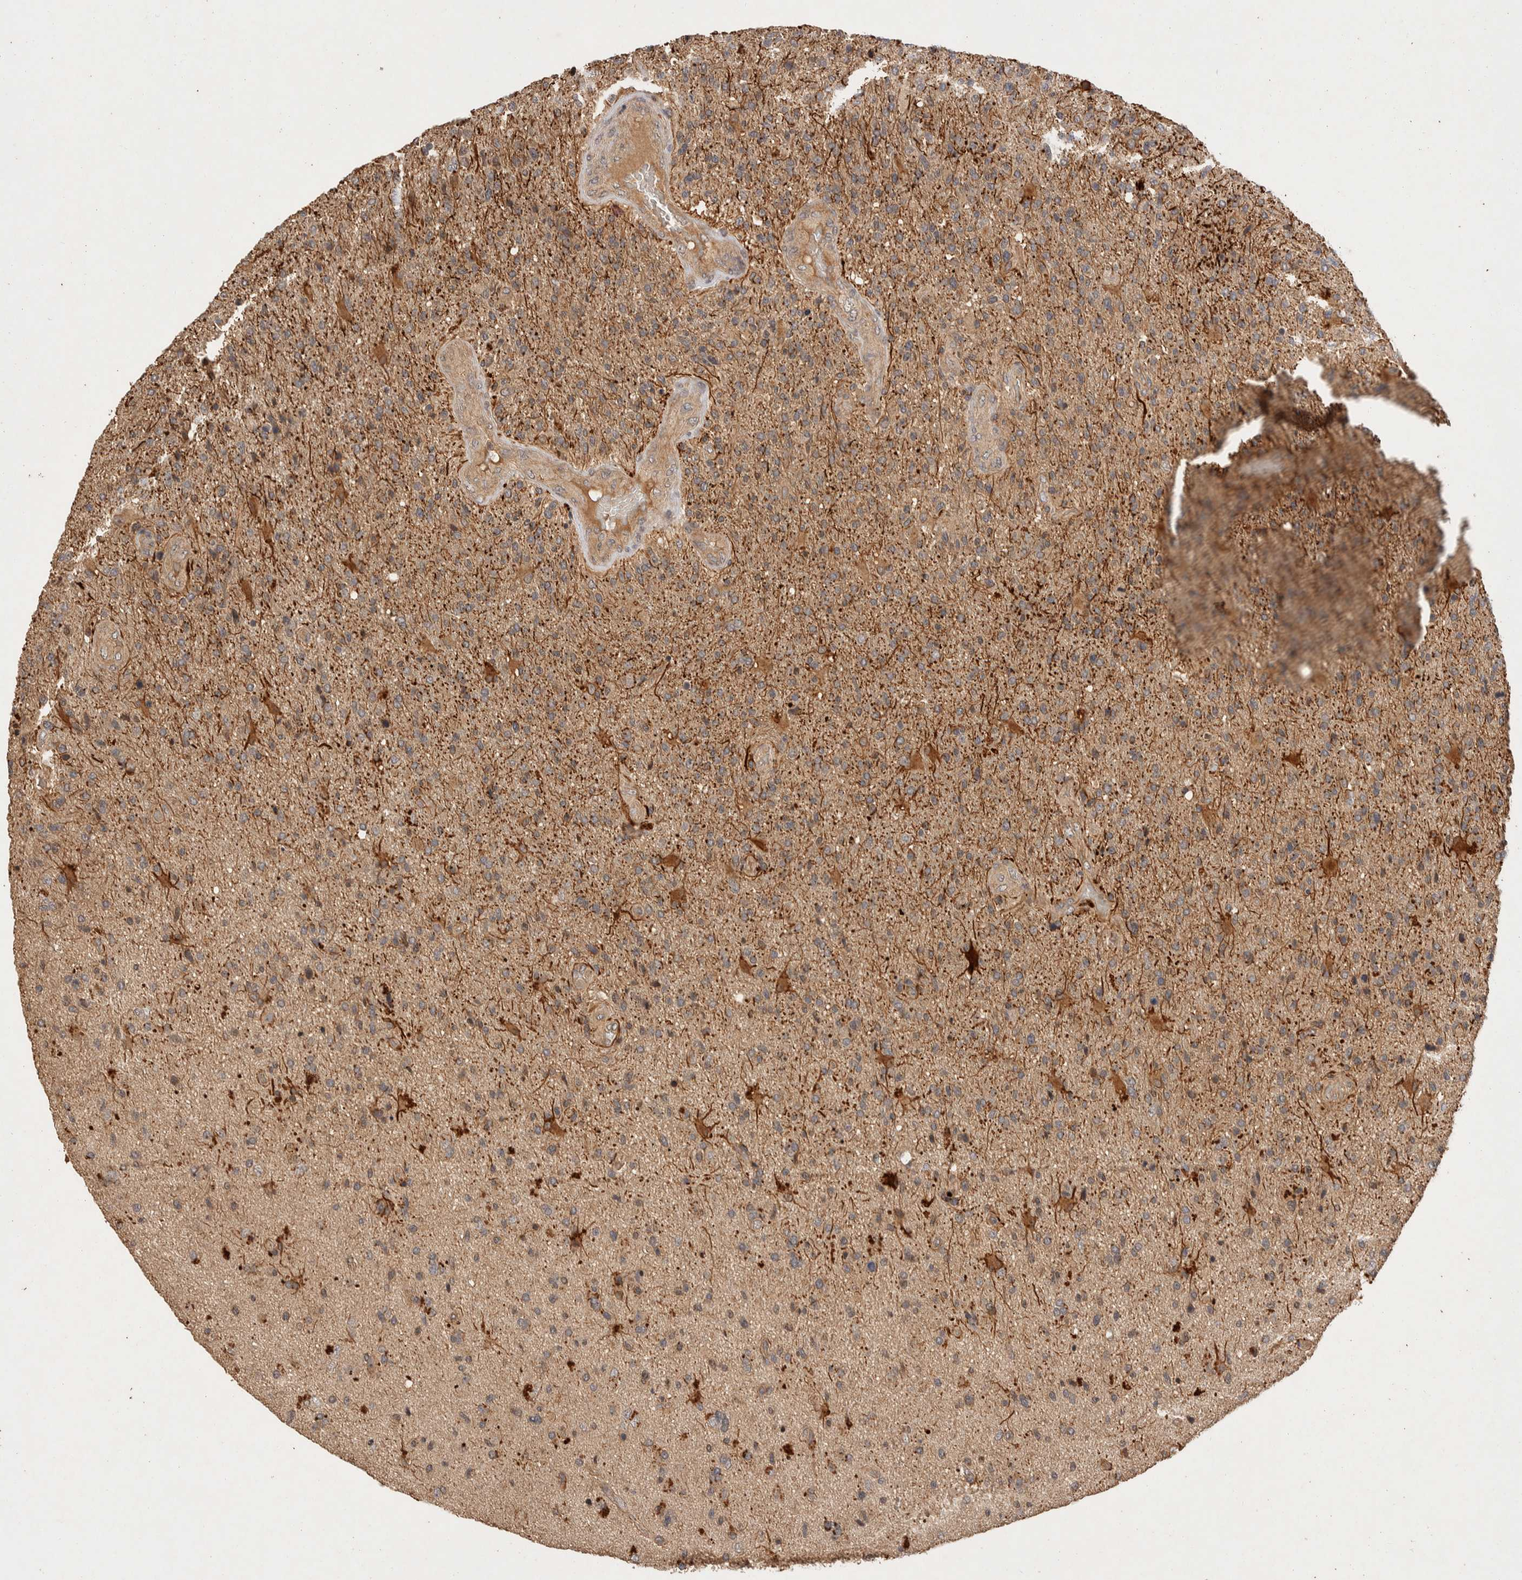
{"staining": {"intensity": "moderate", "quantity": ">75%", "location": "cytoplasmic/membranous"}, "tissue": "glioma", "cell_type": "Tumor cells", "image_type": "cancer", "snomed": [{"axis": "morphology", "description": "Glioma, malignant, High grade"}, {"axis": "topography", "description": "Brain"}], "caption": "An image of glioma stained for a protein reveals moderate cytoplasmic/membranous brown staining in tumor cells.", "gene": "NSMAF", "patient": {"sex": "male", "age": 72}}